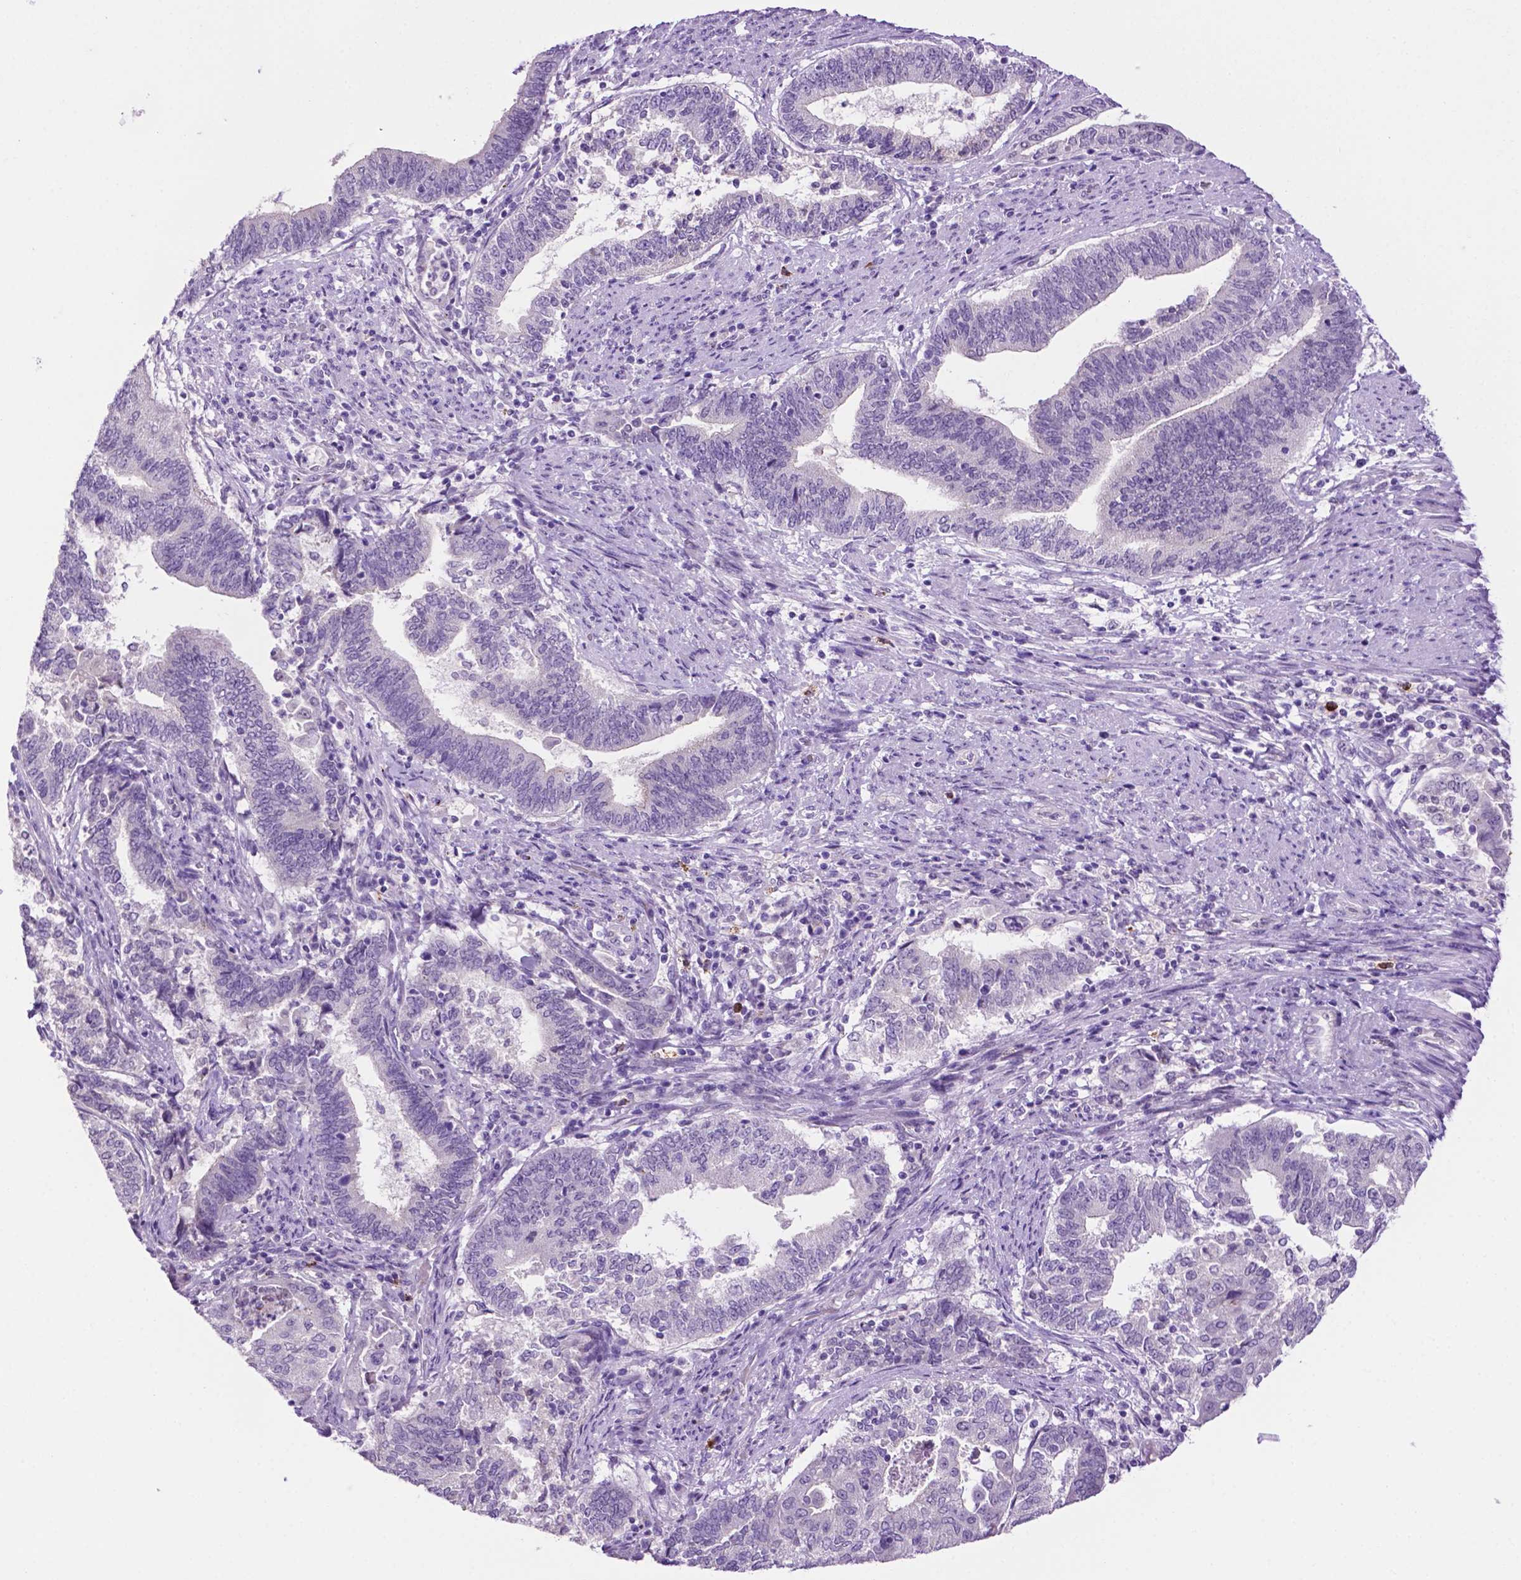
{"staining": {"intensity": "negative", "quantity": "none", "location": "none"}, "tissue": "endometrial cancer", "cell_type": "Tumor cells", "image_type": "cancer", "snomed": [{"axis": "morphology", "description": "Adenocarcinoma, NOS"}, {"axis": "topography", "description": "Endometrium"}], "caption": "Immunohistochemistry photomicrograph of neoplastic tissue: human endometrial adenocarcinoma stained with DAB demonstrates no significant protein positivity in tumor cells. (DAB immunohistochemistry, high magnification).", "gene": "MMP27", "patient": {"sex": "female", "age": 65}}